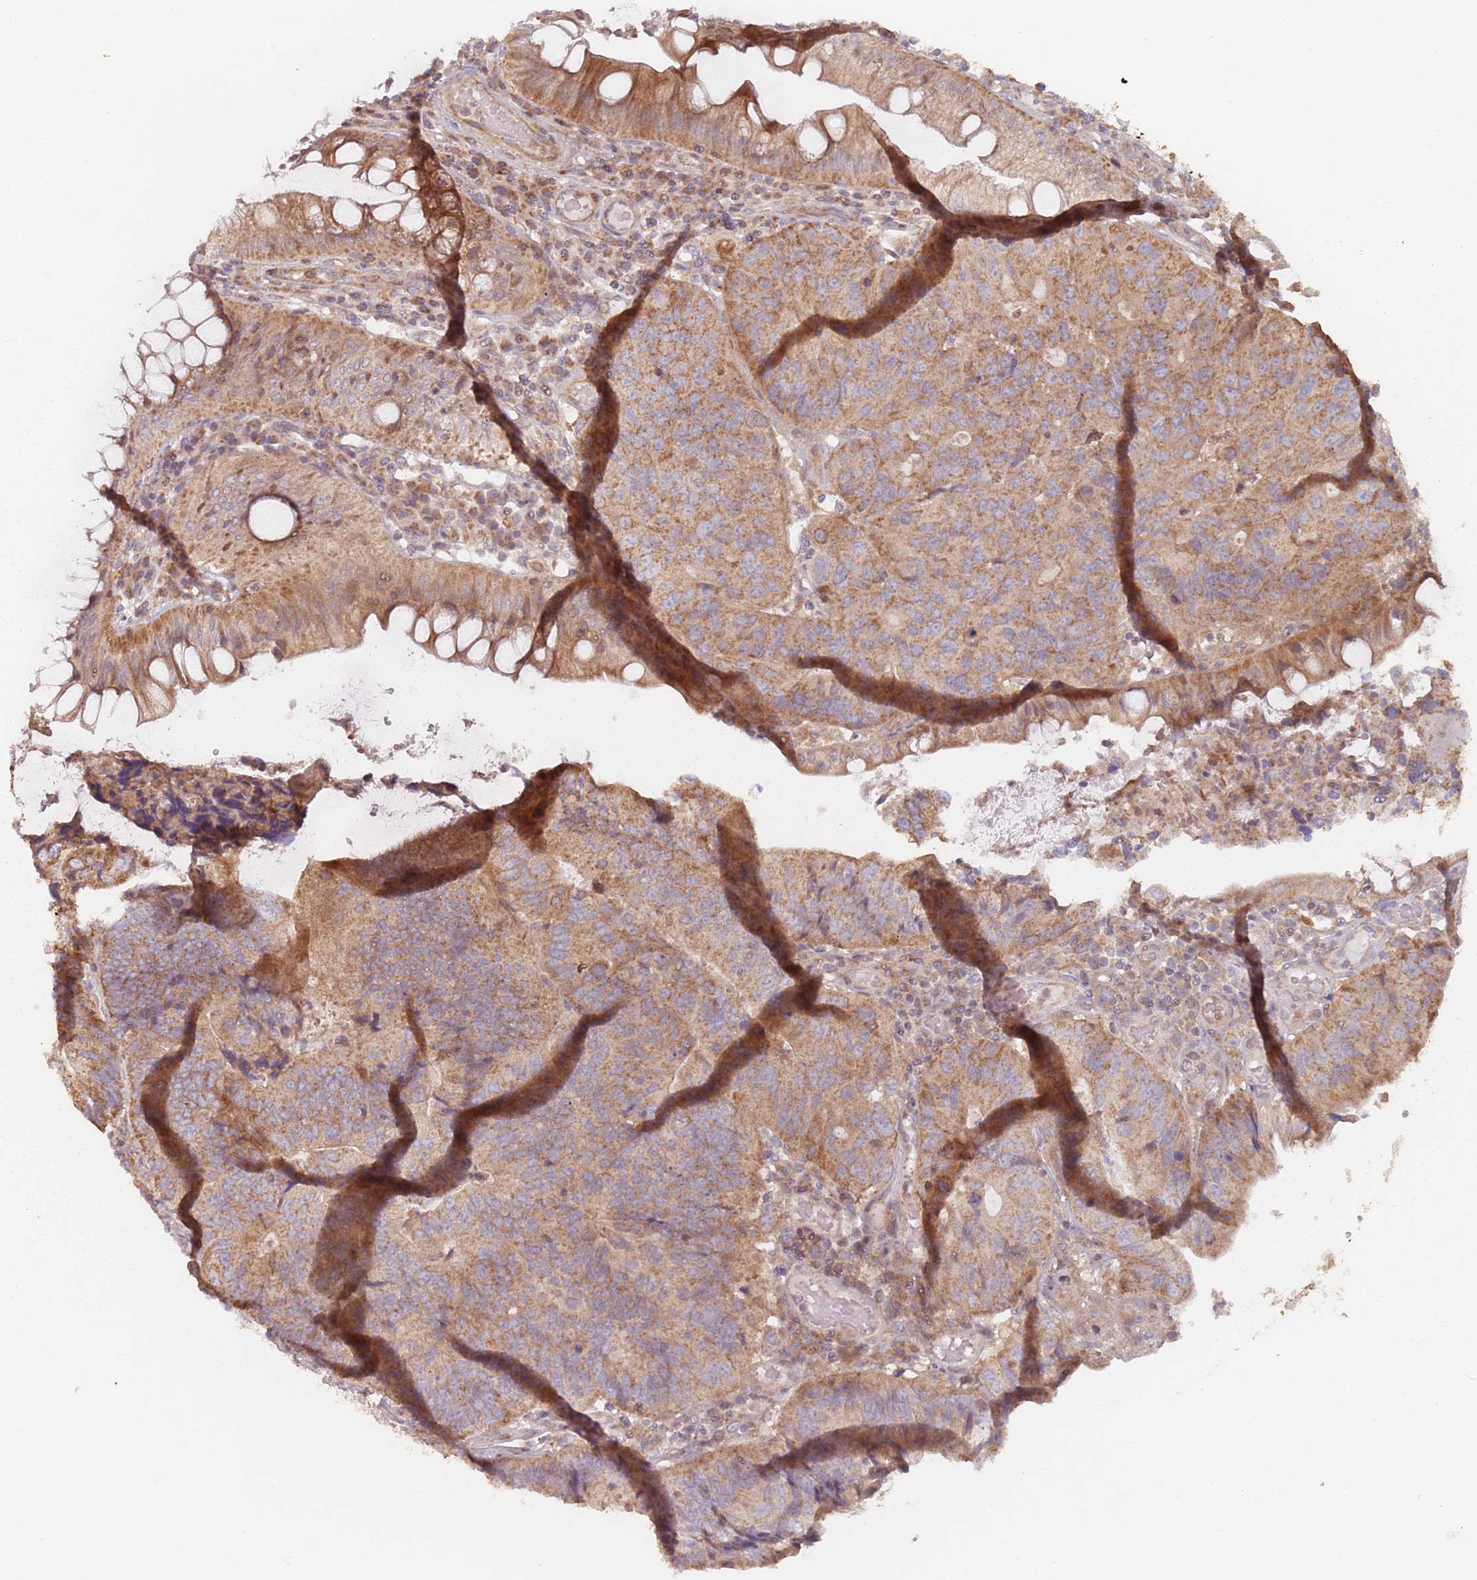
{"staining": {"intensity": "moderate", "quantity": ">75%", "location": "cytoplasmic/membranous"}, "tissue": "colorectal cancer", "cell_type": "Tumor cells", "image_type": "cancer", "snomed": [{"axis": "morphology", "description": "Adenocarcinoma, NOS"}, {"axis": "topography", "description": "Colon"}], "caption": "Immunohistochemical staining of human colorectal cancer displays medium levels of moderate cytoplasmic/membranous positivity in approximately >75% of tumor cells.", "gene": "VPS52", "patient": {"sex": "female", "age": 67}}